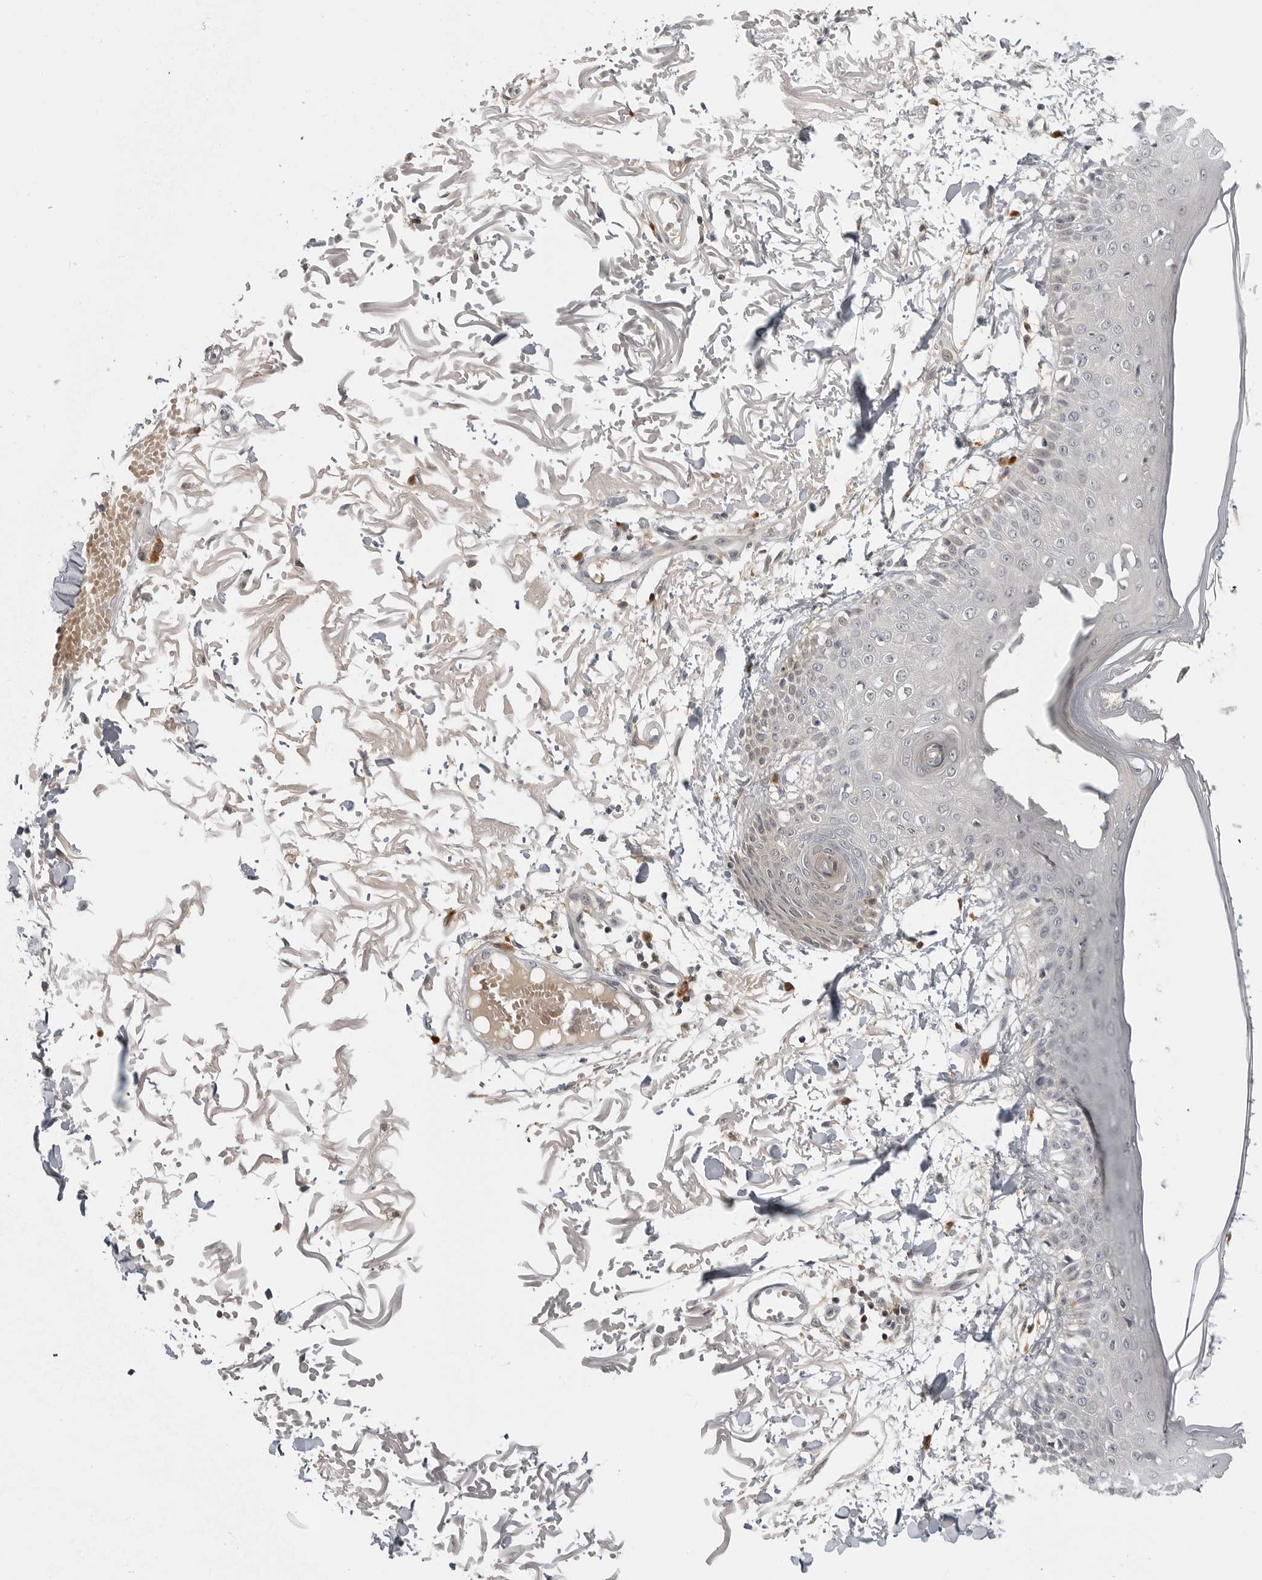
{"staining": {"intensity": "negative", "quantity": "none", "location": "none"}, "tissue": "skin", "cell_type": "Fibroblasts", "image_type": "normal", "snomed": [{"axis": "morphology", "description": "Normal tissue, NOS"}, {"axis": "morphology", "description": "Squamous cell carcinoma, NOS"}, {"axis": "topography", "description": "Skin"}, {"axis": "topography", "description": "Peripheral nerve tissue"}], "caption": "Skin was stained to show a protein in brown. There is no significant staining in fibroblasts.", "gene": "CTIF", "patient": {"sex": "male", "age": 83}}